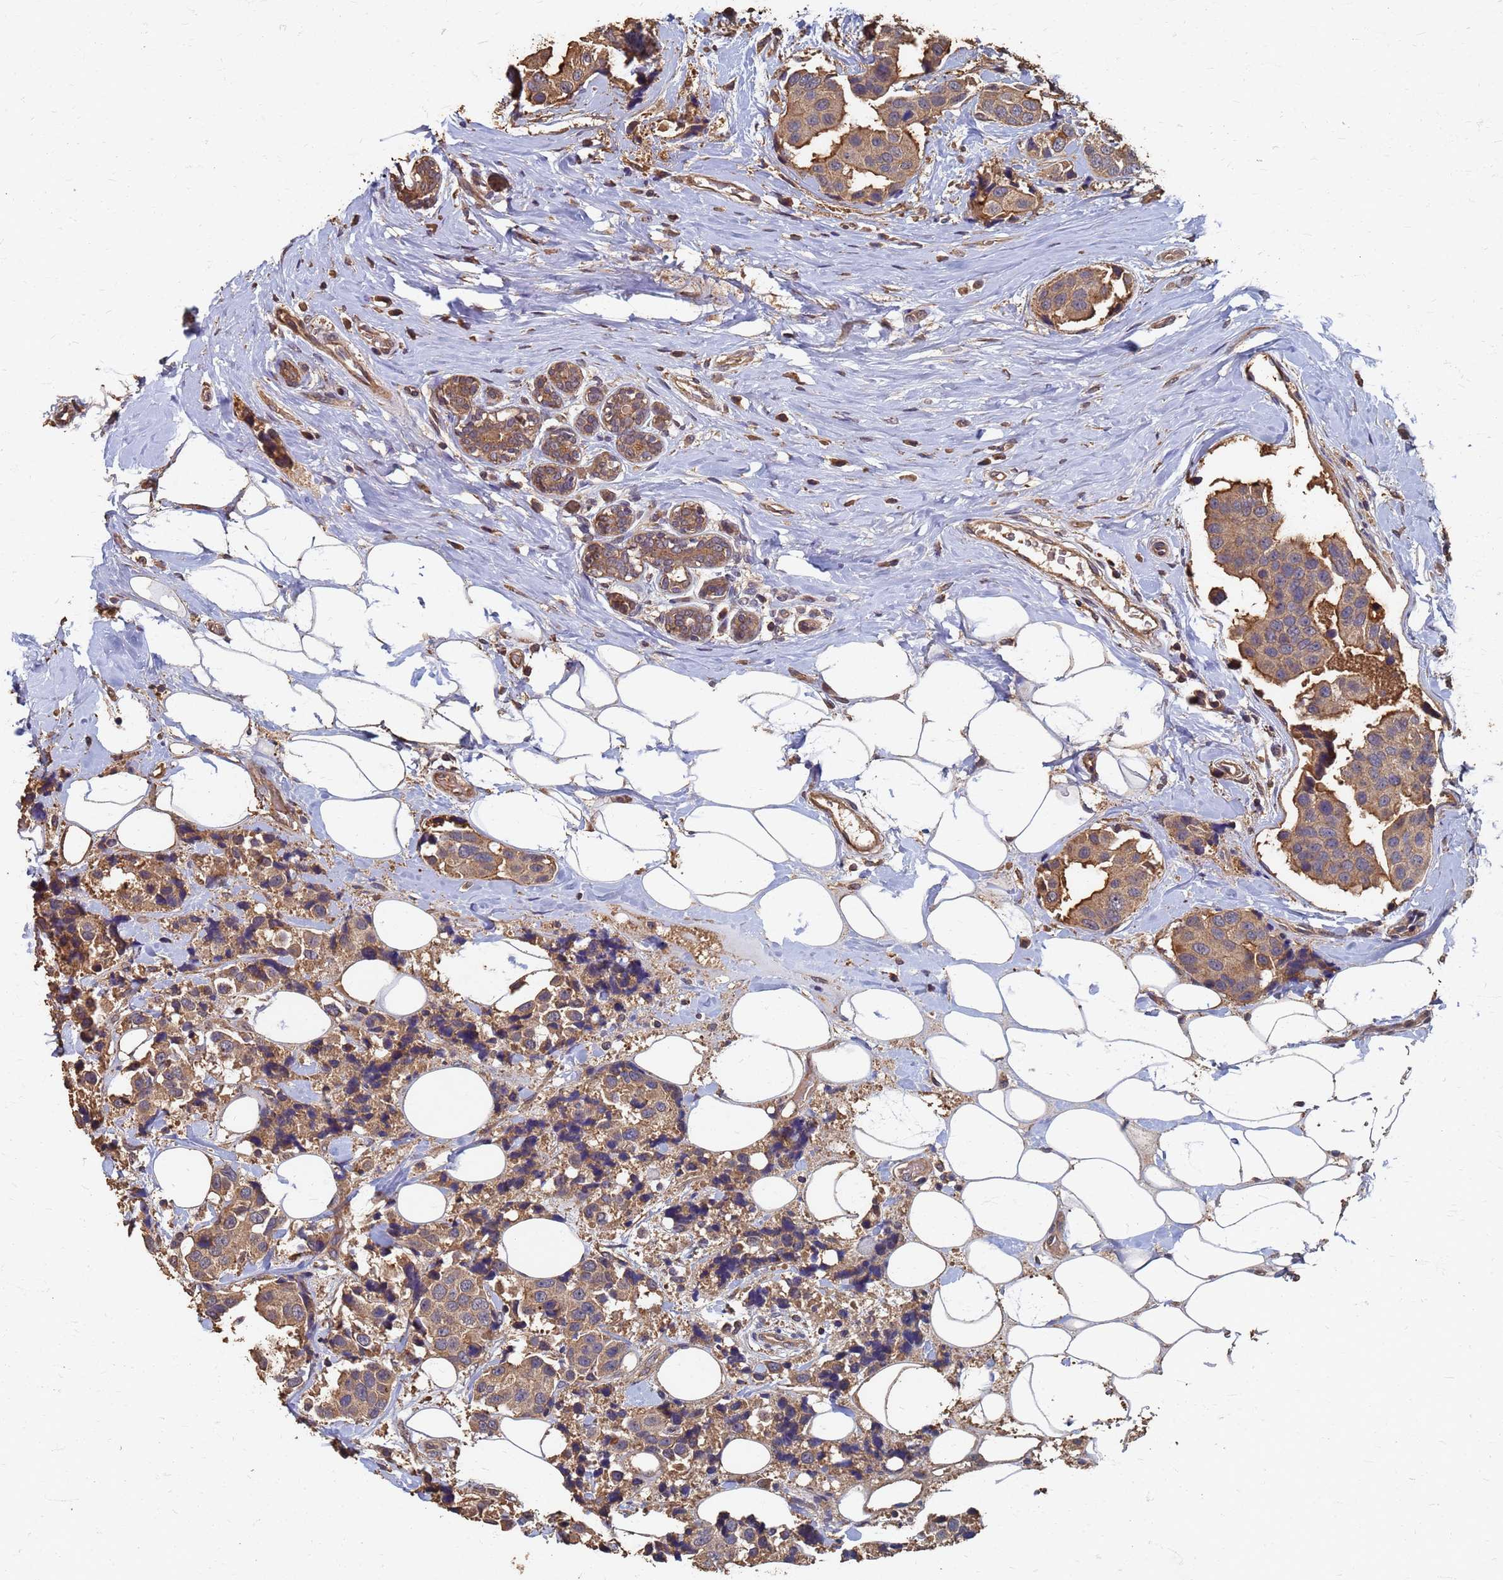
{"staining": {"intensity": "moderate", "quantity": ">75%", "location": "cytoplasmic/membranous"}, "tissue": "breast cancer", "cell_type": "Tumor cells", "image_type": "cancer", "snomed": [{"axis": "morphology", "description": "Normal tissue, NOS"}, {"axis": "morphology", "description": "Duct carcinoma"}, {"axis": "topography", "description": "Breast"}], "caption": "Immunohistochemistry of breast cancer shows medium levels of moderate cytoplasmic/membranous expression in approximately >75% of tumor cells. The staining was performed using DAB (3,3'-diaminobenzidine) to visualize the protein expression in brown, while the nuclei were stained in blue with hematoxylin (Magnification: 20x).", "gene": "DPH5", "patient": {"sex": "female", "age": 39}}